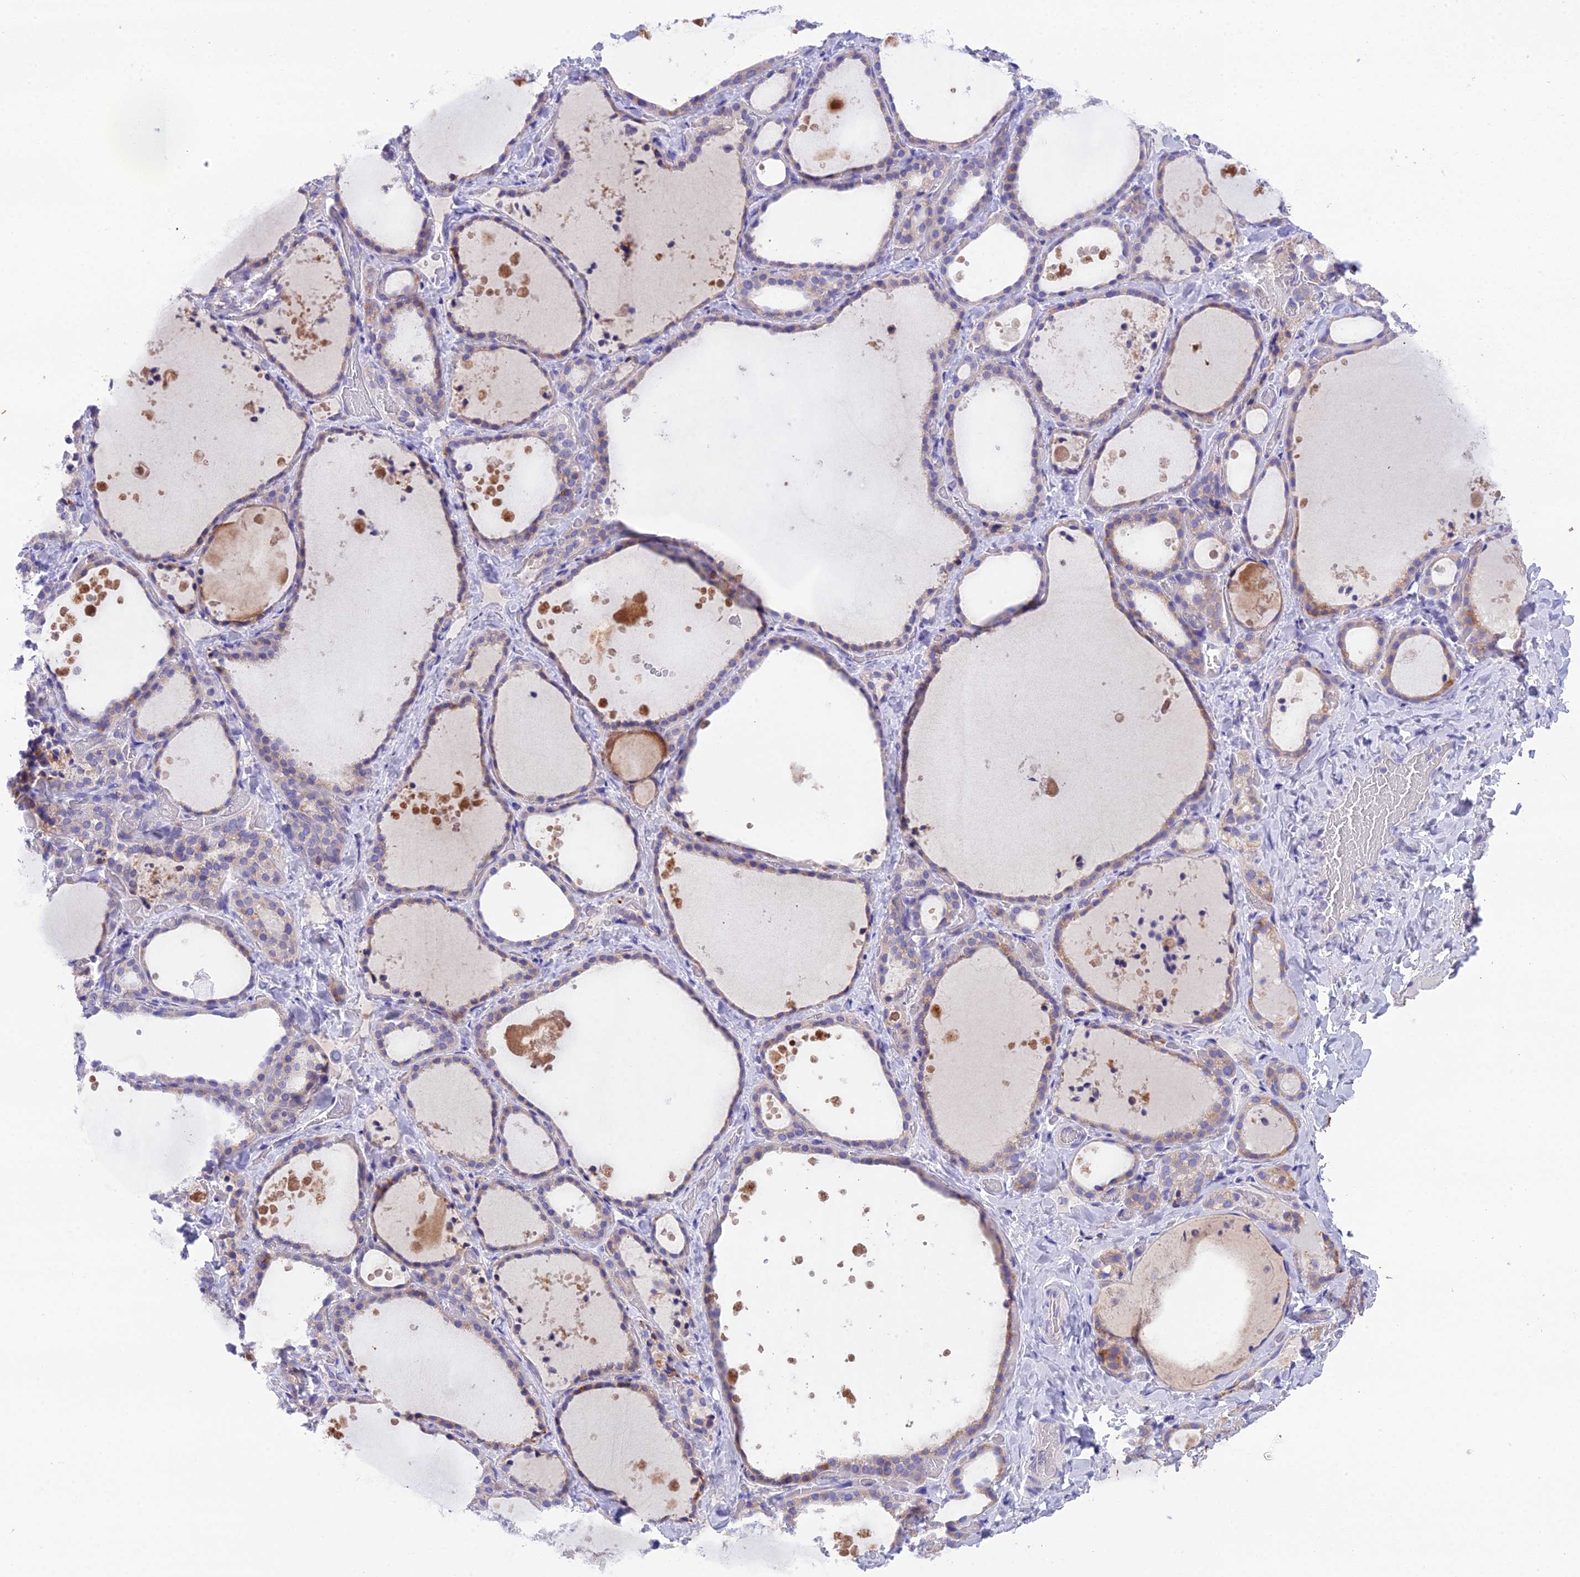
{"staining": {"intensity": "moderate", "quantity": "<25%", "location": "cytoplasmic/membranous"}, "tissue": "thyroid gland", "cell_type": "Glandular cells", "image_type": "normal", "snomed": [{"axis": "morphology", "description": "Normal tissue, NOS"}, {"axis": "topography", "description": "Thyroid gland"}], "caption": "Immunohistochemistry histopathology image of unremarkable thyroid gland: human thyroid gland stained using immunohistochemistry shows low levels of moderate protein expression localized specifically in the cytoplasmic/membranous of glandular cells, appearing as a cytoplasmic/membranous brown color.", "gene": "KIAA0408", "patient": {"sex": "female", "age": 44}}